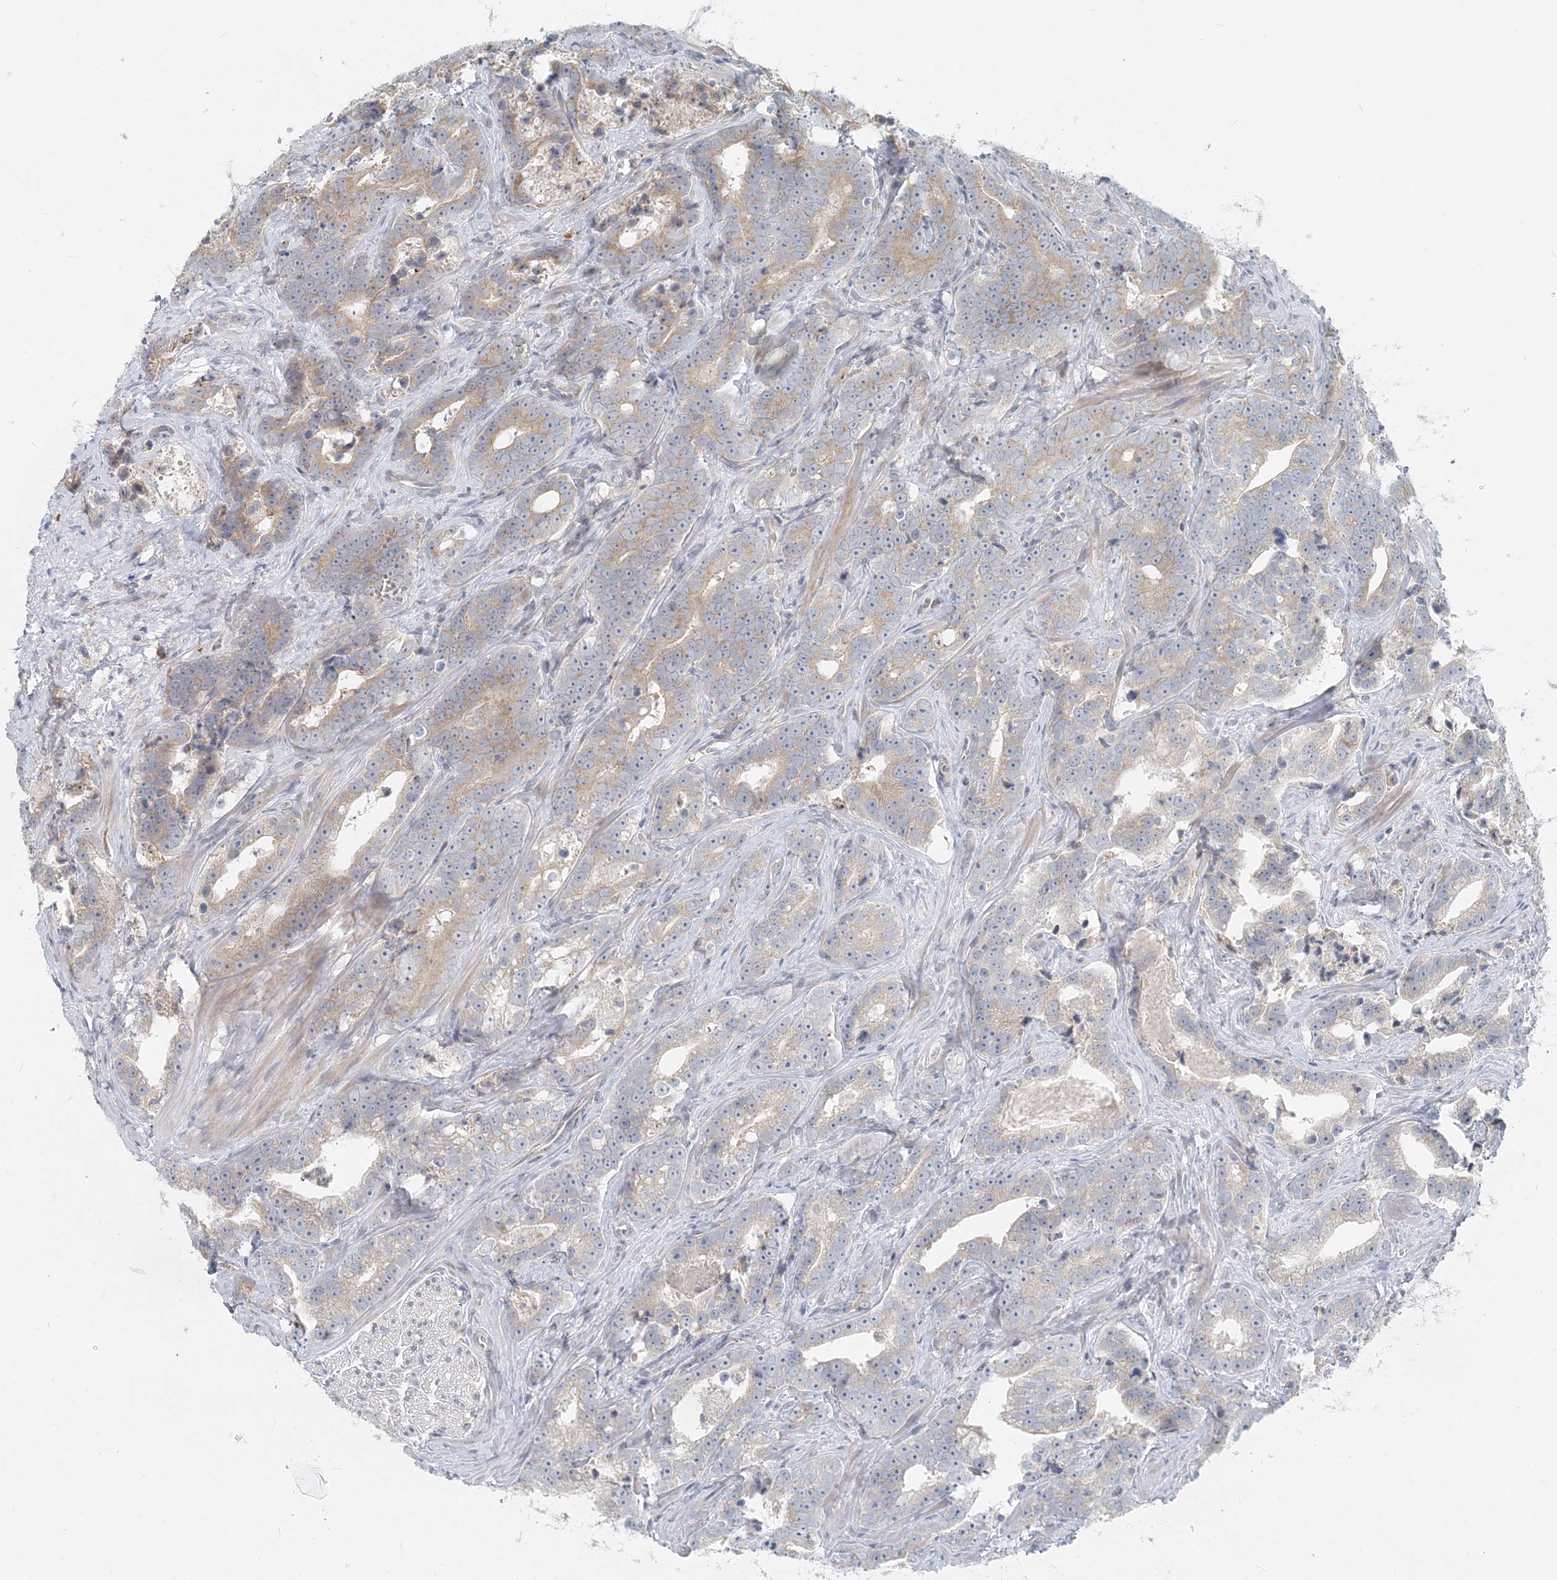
{"staining": {"intensity": "weak", "quantity": "<25%", "location": "cytoplasmic/membranous"}, "tissue": "prostate cancer", "cell_type": "Tumor cells", "image_type": "cancer", "snomed": [{"axis": "morphology", "description": "Adenocarcinoma, High grade"}, {"axis": "topography", "description": "Prostate"}], "caption": "Image shows no significant protein expression in tumor cells of prostate high-grade adenocarcinoma.", "gene": "NAA11", "patient": {"sex": "male", "age": 62}}